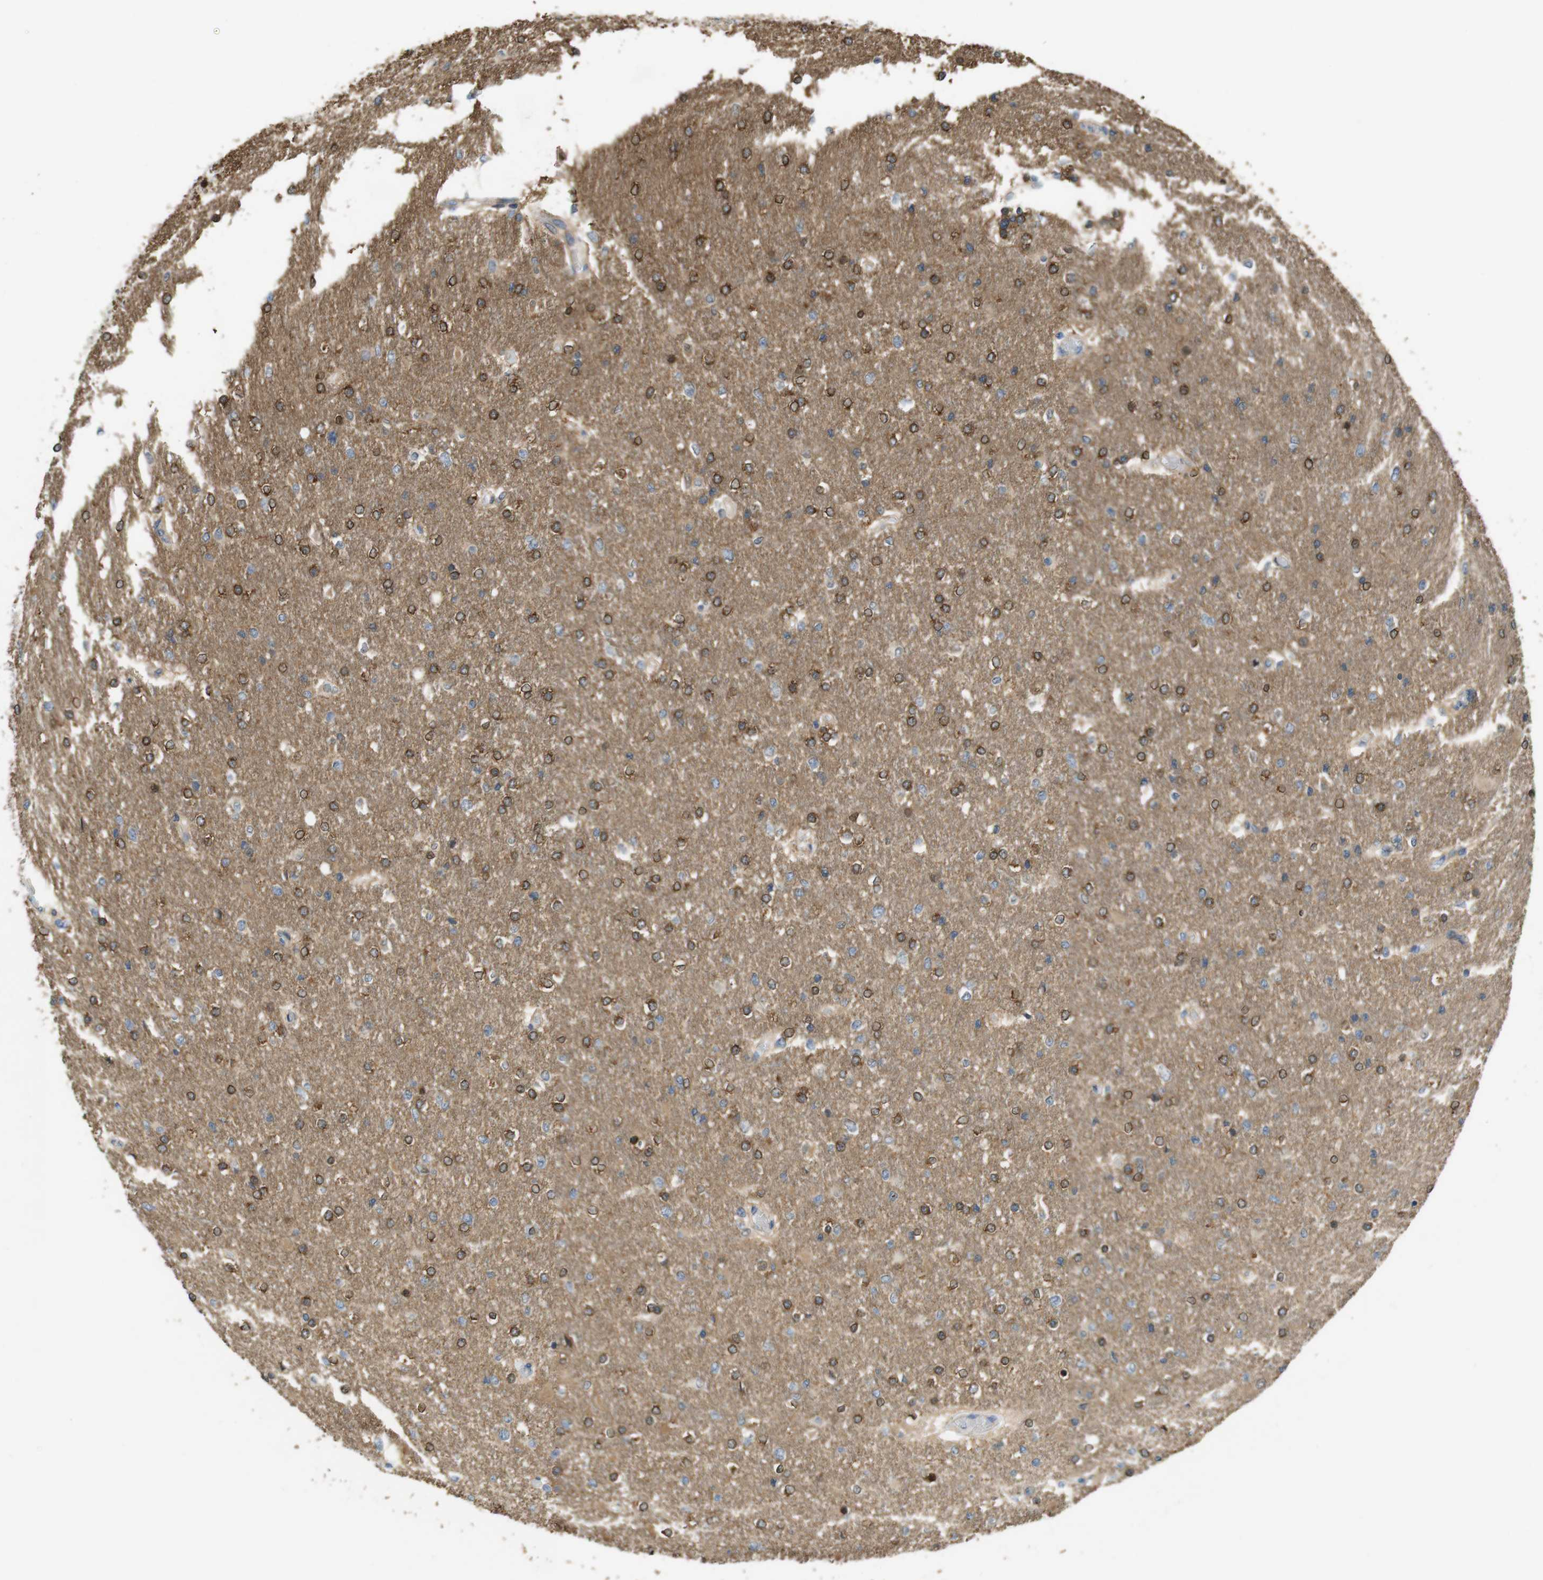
{"staining": {"intensity": "strong", "quantity": "25%-75%", "location": "cytoplasmic/membranous"}, "tissue": "glioma", "cell_type": "Tumor cells", "image_type": "cancer", "snomed": [{"axis": "morphology", "description": "Glioma, malignant, High grade"}, {"axis": "topography", "description": "Cerebral cortex"}], "caption": "Malignant high-grade glioma stained with a protein marker reveals strong staining in tumor cells.", "gene": "PCDH10", "patient": {"sex": "female", "age": 36}}